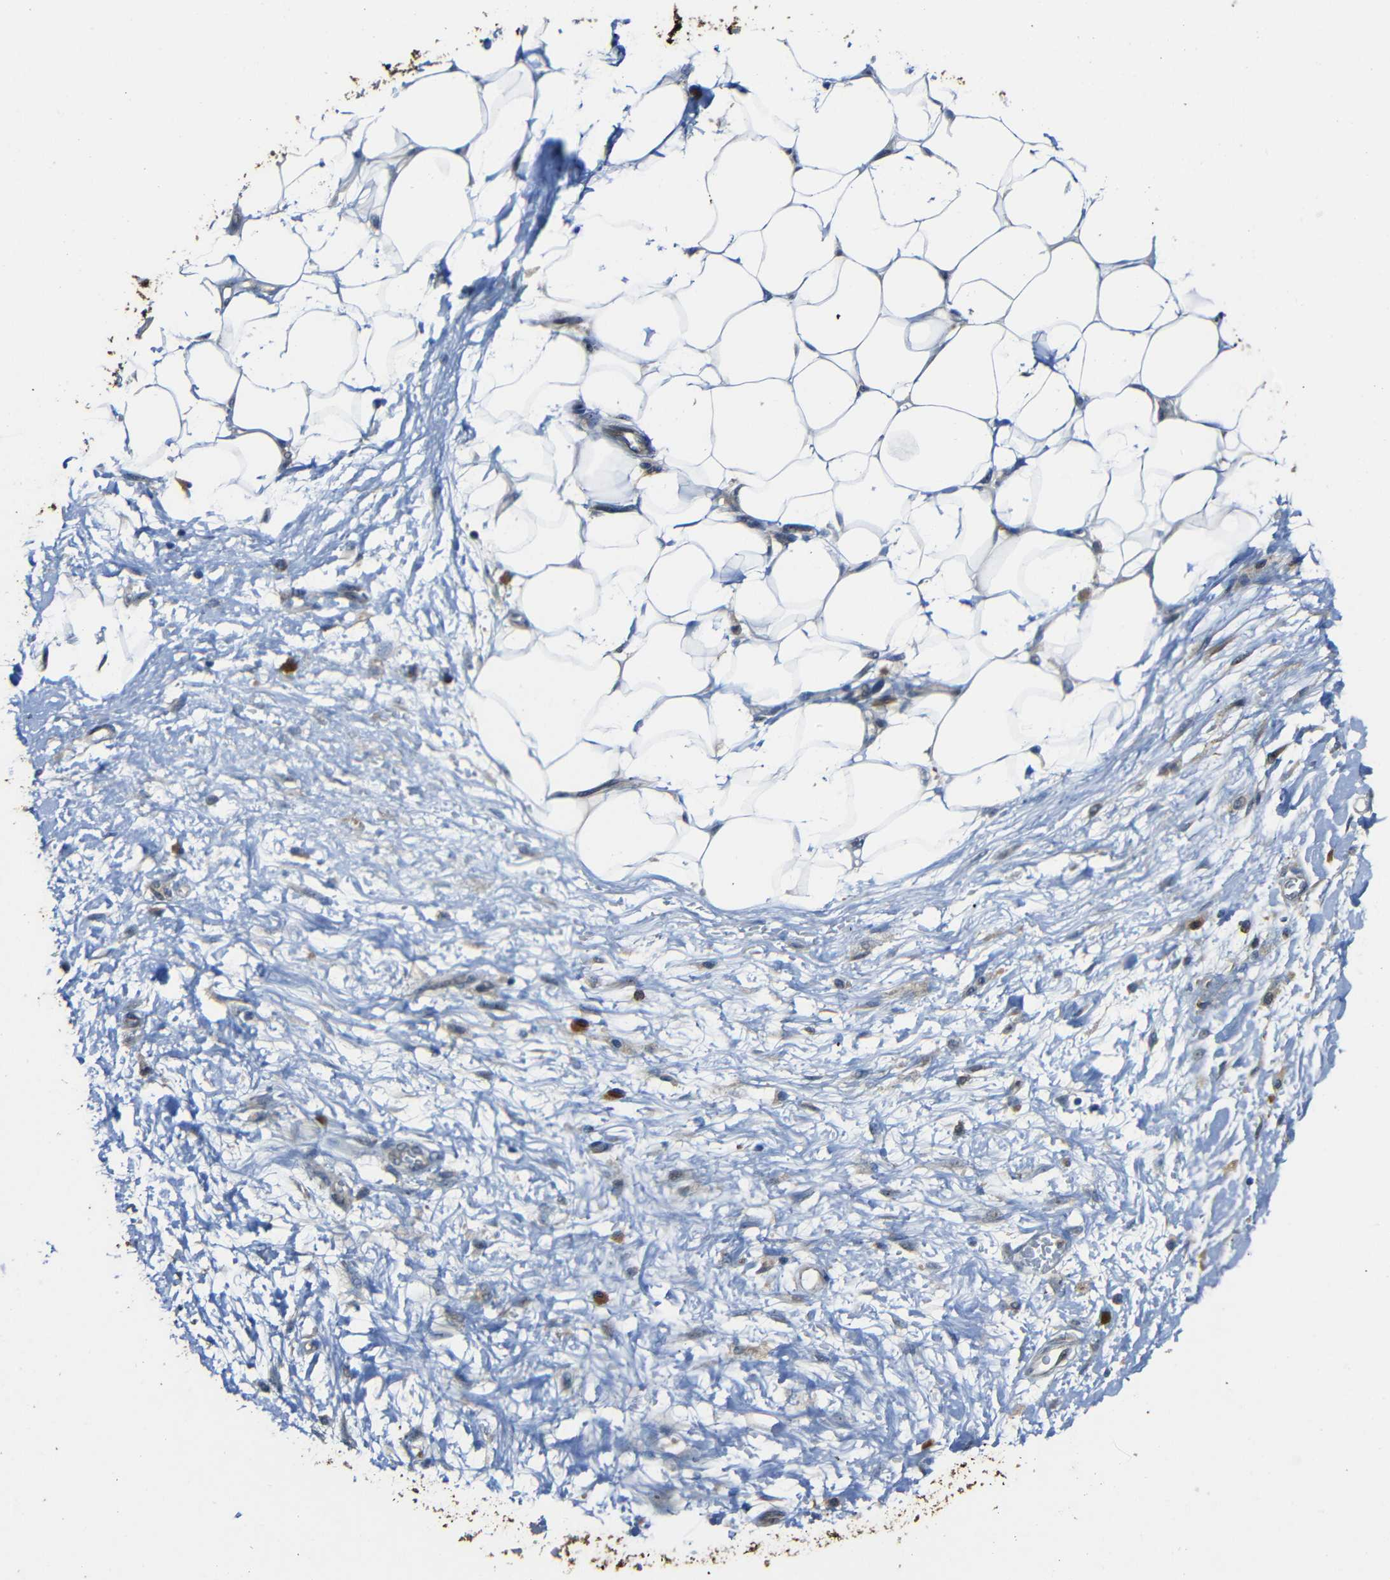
{"staining": {"intensity": "negative", "quantity": "none", "location": "none"}, "tissue": "adipose tissue", "cell_type": "Adipocytes", "image_type": "normal", "snomed": [{"axis": "morphology", "description": "Normal tissue, NOS"}, {"axis": "morphology", "description": "Urothelial carcinoma, High grade"}, {"axis": "topography", "description": "Vascular tissue"}, {"axis": "topography", "description": "Urinary bladder"}], "caption": "A high-resolution histopathology image shows IHC staining of unremarkable adipose tissue, which reveals no significant positivity in adipocytes.", "gene": "DNAJC5", "patient": {"sex": "female", "age": 56}}